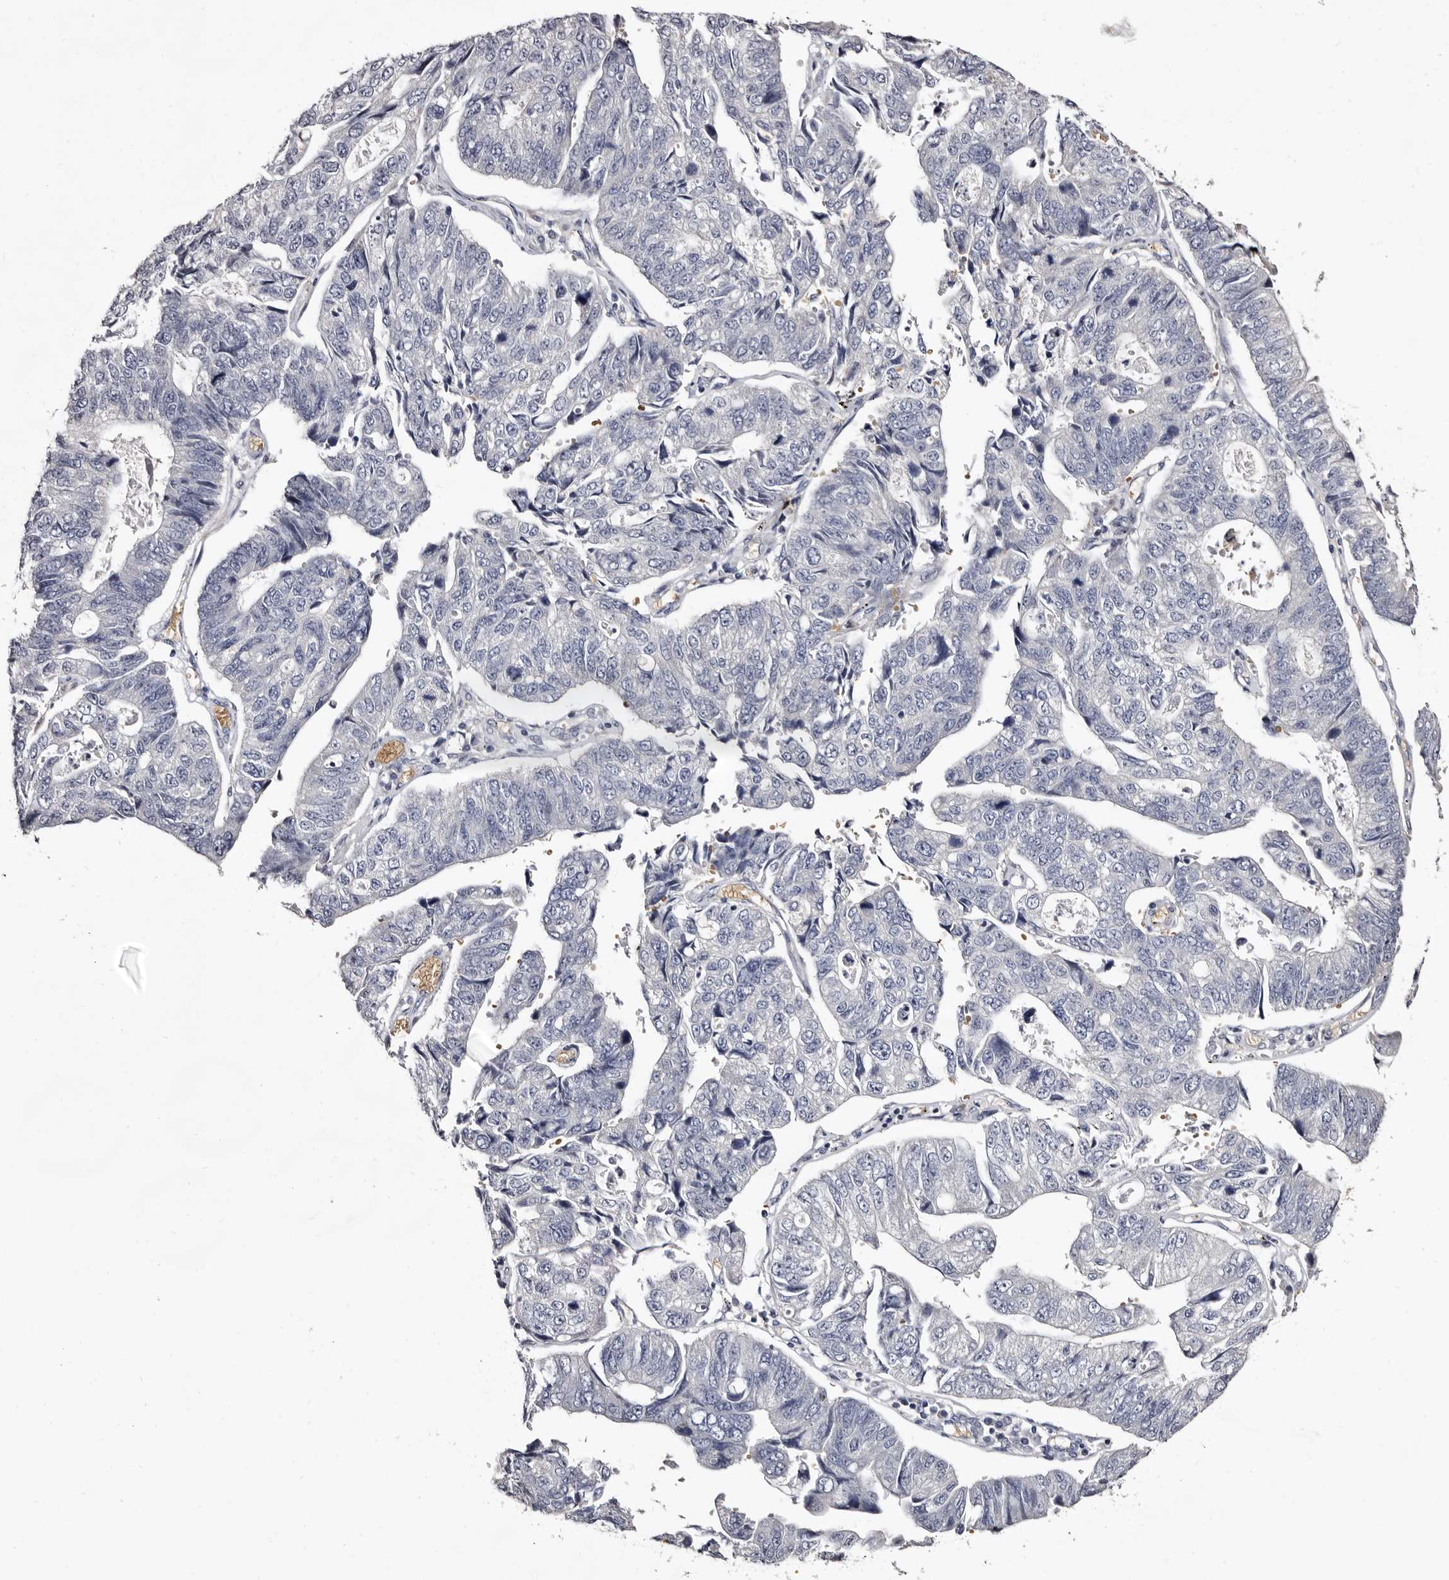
{"staining": {"intensity": "negative", "quantity": "none", "location": "none"}, "tissue": "stomach cancer", "cell_type": "Tumor cells", "image_type": "cancer", "snomed": [{"axis": "morphology", "description": "Adenocarcinoma, NOS"}, {"axis": "topography", "description": "Stomach"}], "caption": "Stomach cancer (adenocarcinoma) stained for a protein using immunohistochemistry (IHC) reveals no expression tumor cells.", "gene": "BPGM", "patient": {"sex": "male", "age": 59}}